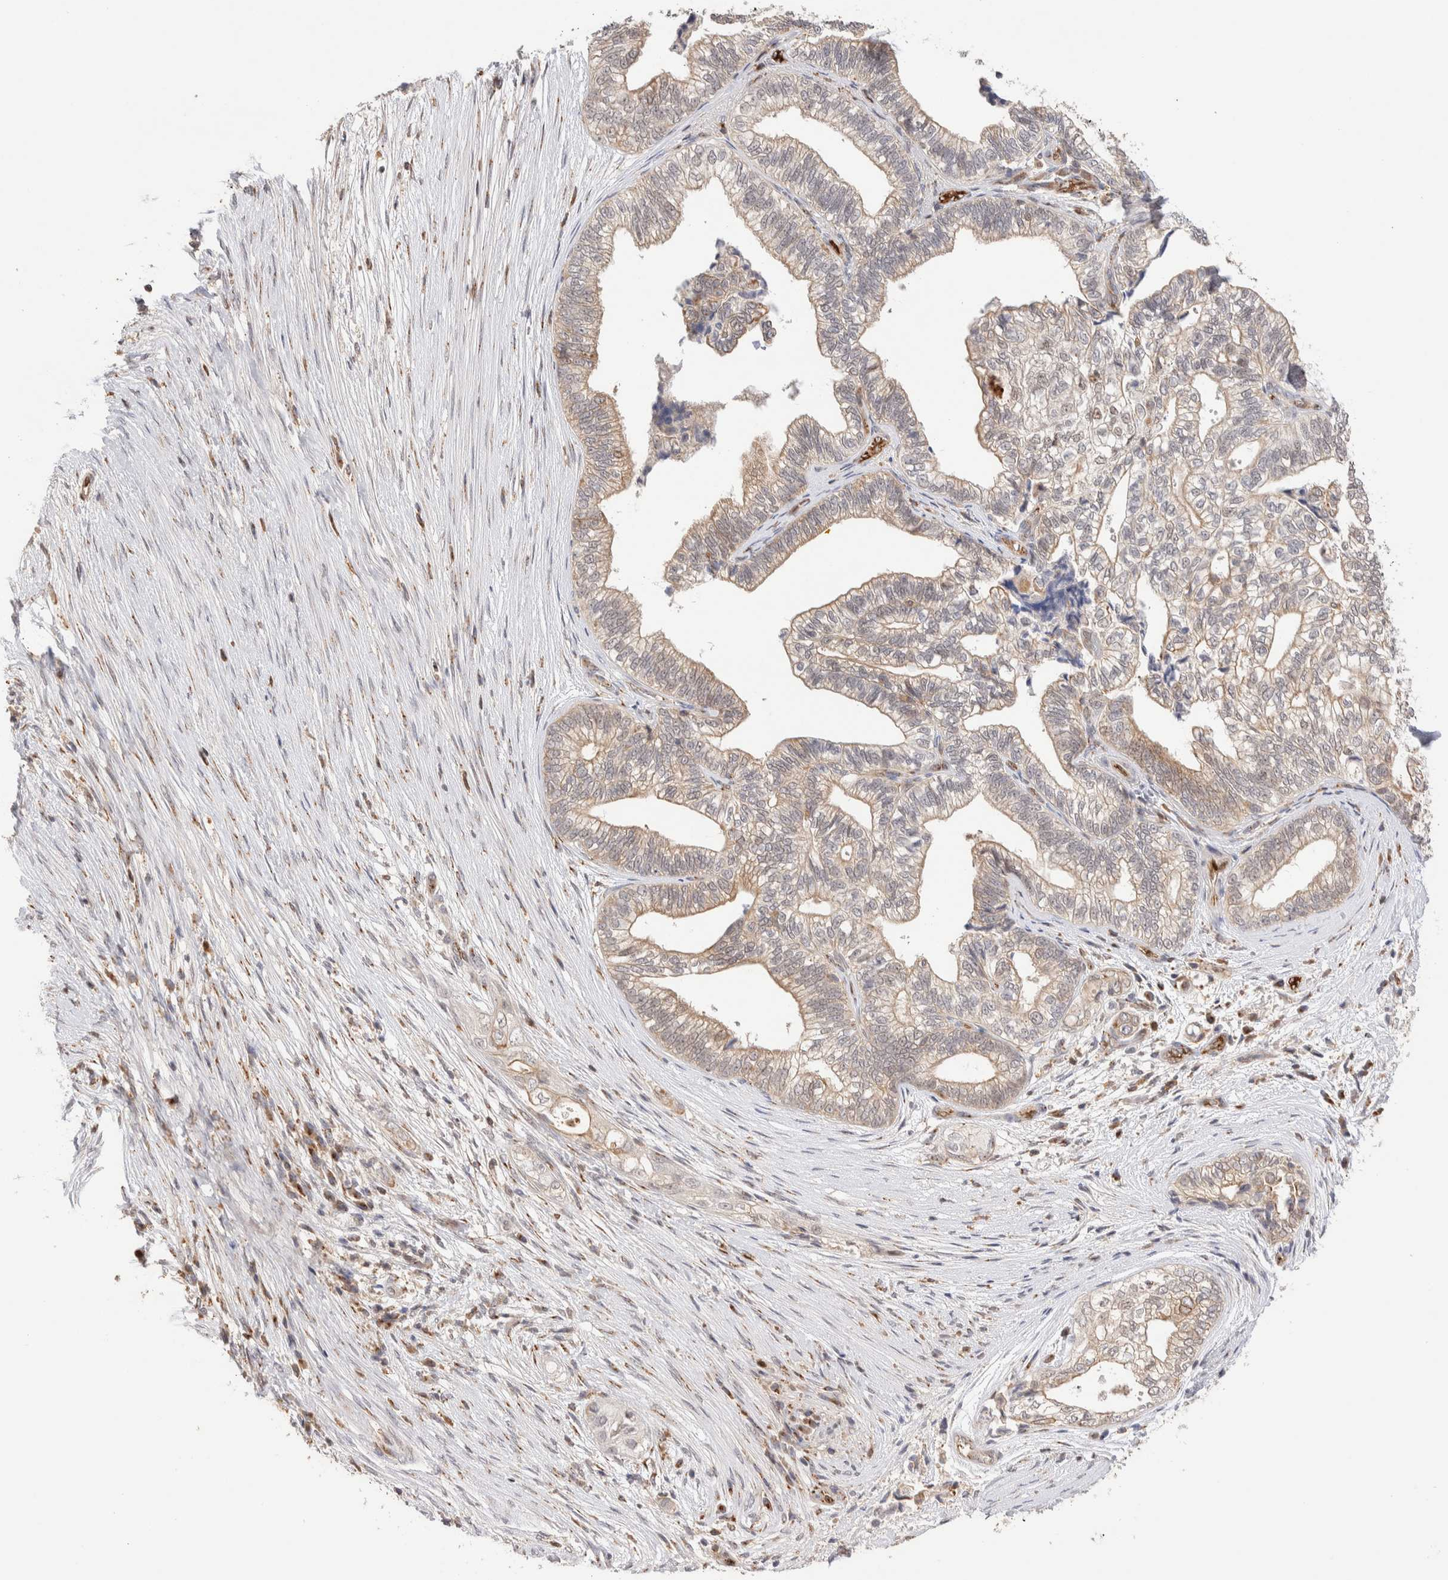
{"staining": {"intensity": "weak", "quantity": ">75%", "location": "cytoplasmic/membranous"}, "tissue": "pancreatic cancer", "cell_type": "Tumor cells", "image_type": "cancer", "snomed": [{"axis": "morphology", "description": "Adenocarcinoma, NOS"}, {"axis": "topography", "description": "Pancreas"}], "caption": "This is a micrograph of IHC staining of adenocarcinoma (pancreatic), which shows weak positivity in the cytoplasmic/membranous of tumor cells.", "gene": "NSMAF", "patient": {"sex": "male", "age": 72}}